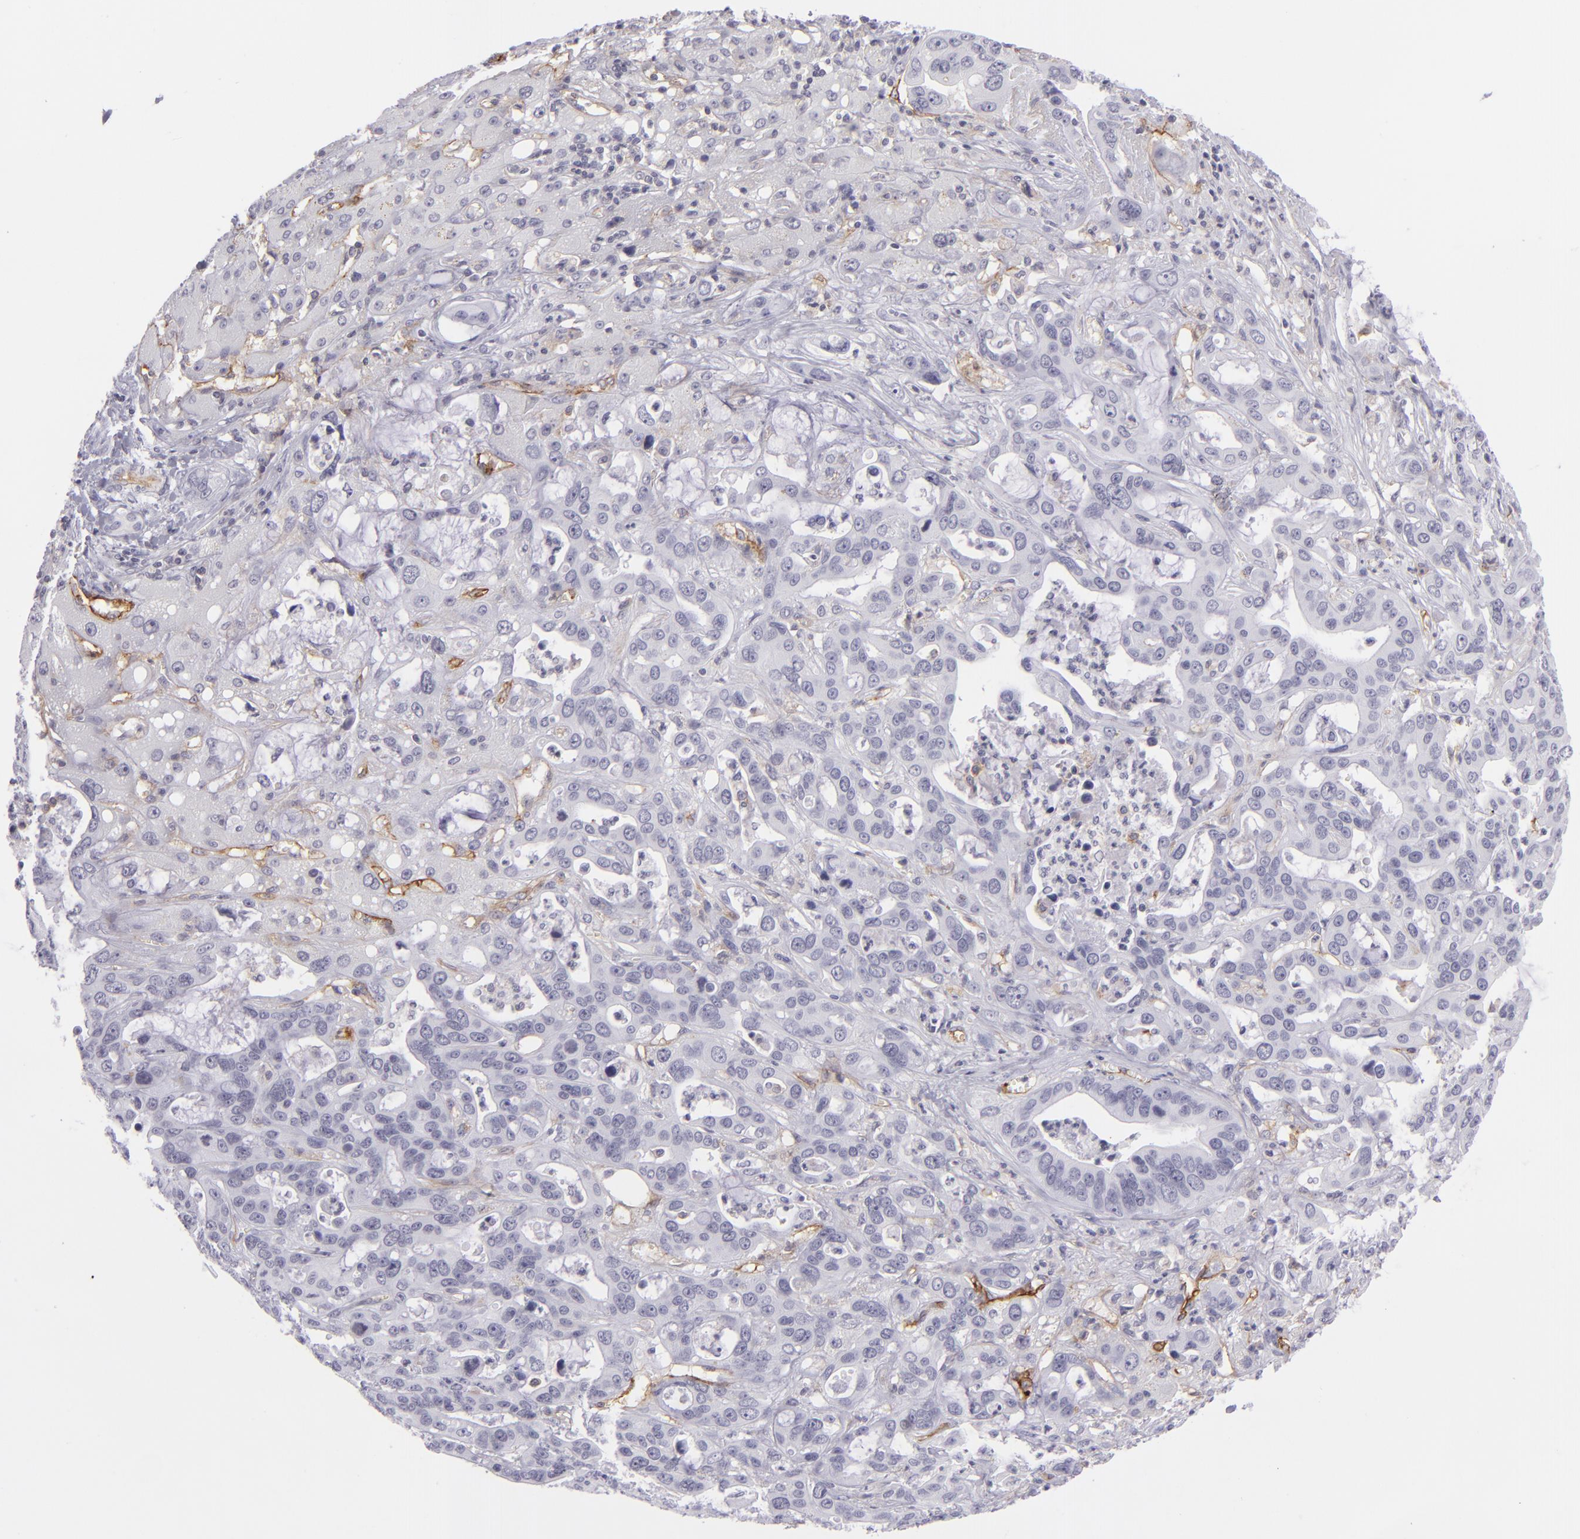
{"staining": {"intensity": "negative", "quantity": "none", "location": "none"}, "tissue": "liver cancer", "cell_type": "Tumor cells", "image_type": "cancer", "snomed": [{"axis": "morphology", "description": "Cholangiocarcinoma"}, {"axis": "topography", "description": "Liver"}], "caption": "An IHC image of cholangiocarcinoma (liver) is shown. There is no staining in tumor cells of cholangiocarcinoma (liver).", "gene": "THBD", "patient": {"sex": "female", "age": 65}}